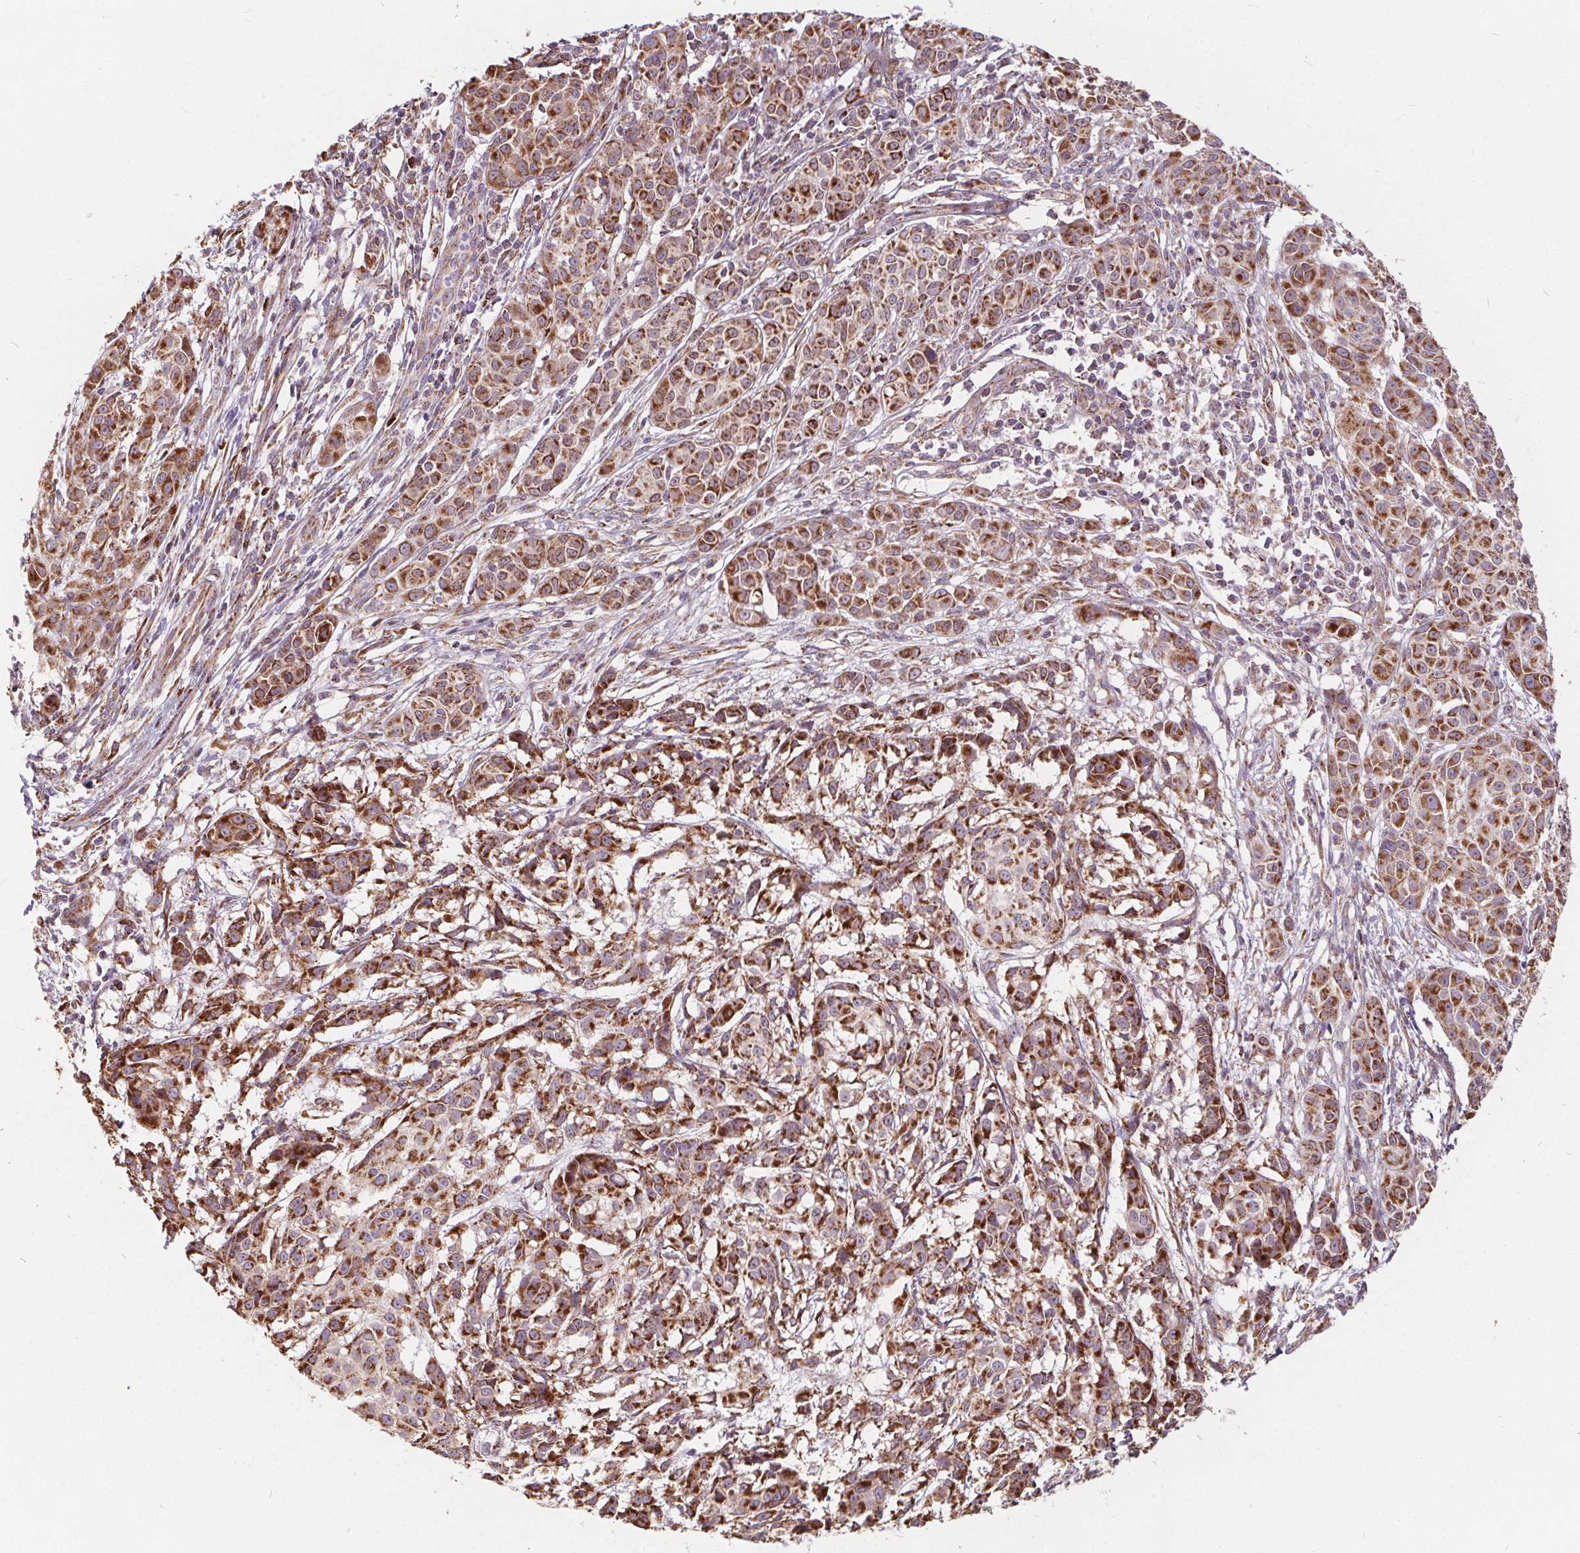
{"staining": {"intensity": "strong", "quantity": ">75%", "location": "cytoplasmic/membranous"}, "tissue": "melanoma", "cell_type": "Tumor cells", "image_type": "cancer", "snomed": [{"axis": "morphology", "description": "Malignant melanoma, NOS"}, {"axis": "topography", "description": "Skin"}], "caption": "DAB (3,3'-diaminobenzidine) immunohistochemical staining of human melanoma displays strong cytoplasmic/membranous protein expression in approximately >75% of tumor cells. Nuclei are stained in blue.", "gene": "PLSCR3", "patient": {"sex": "male", "age": 48}}